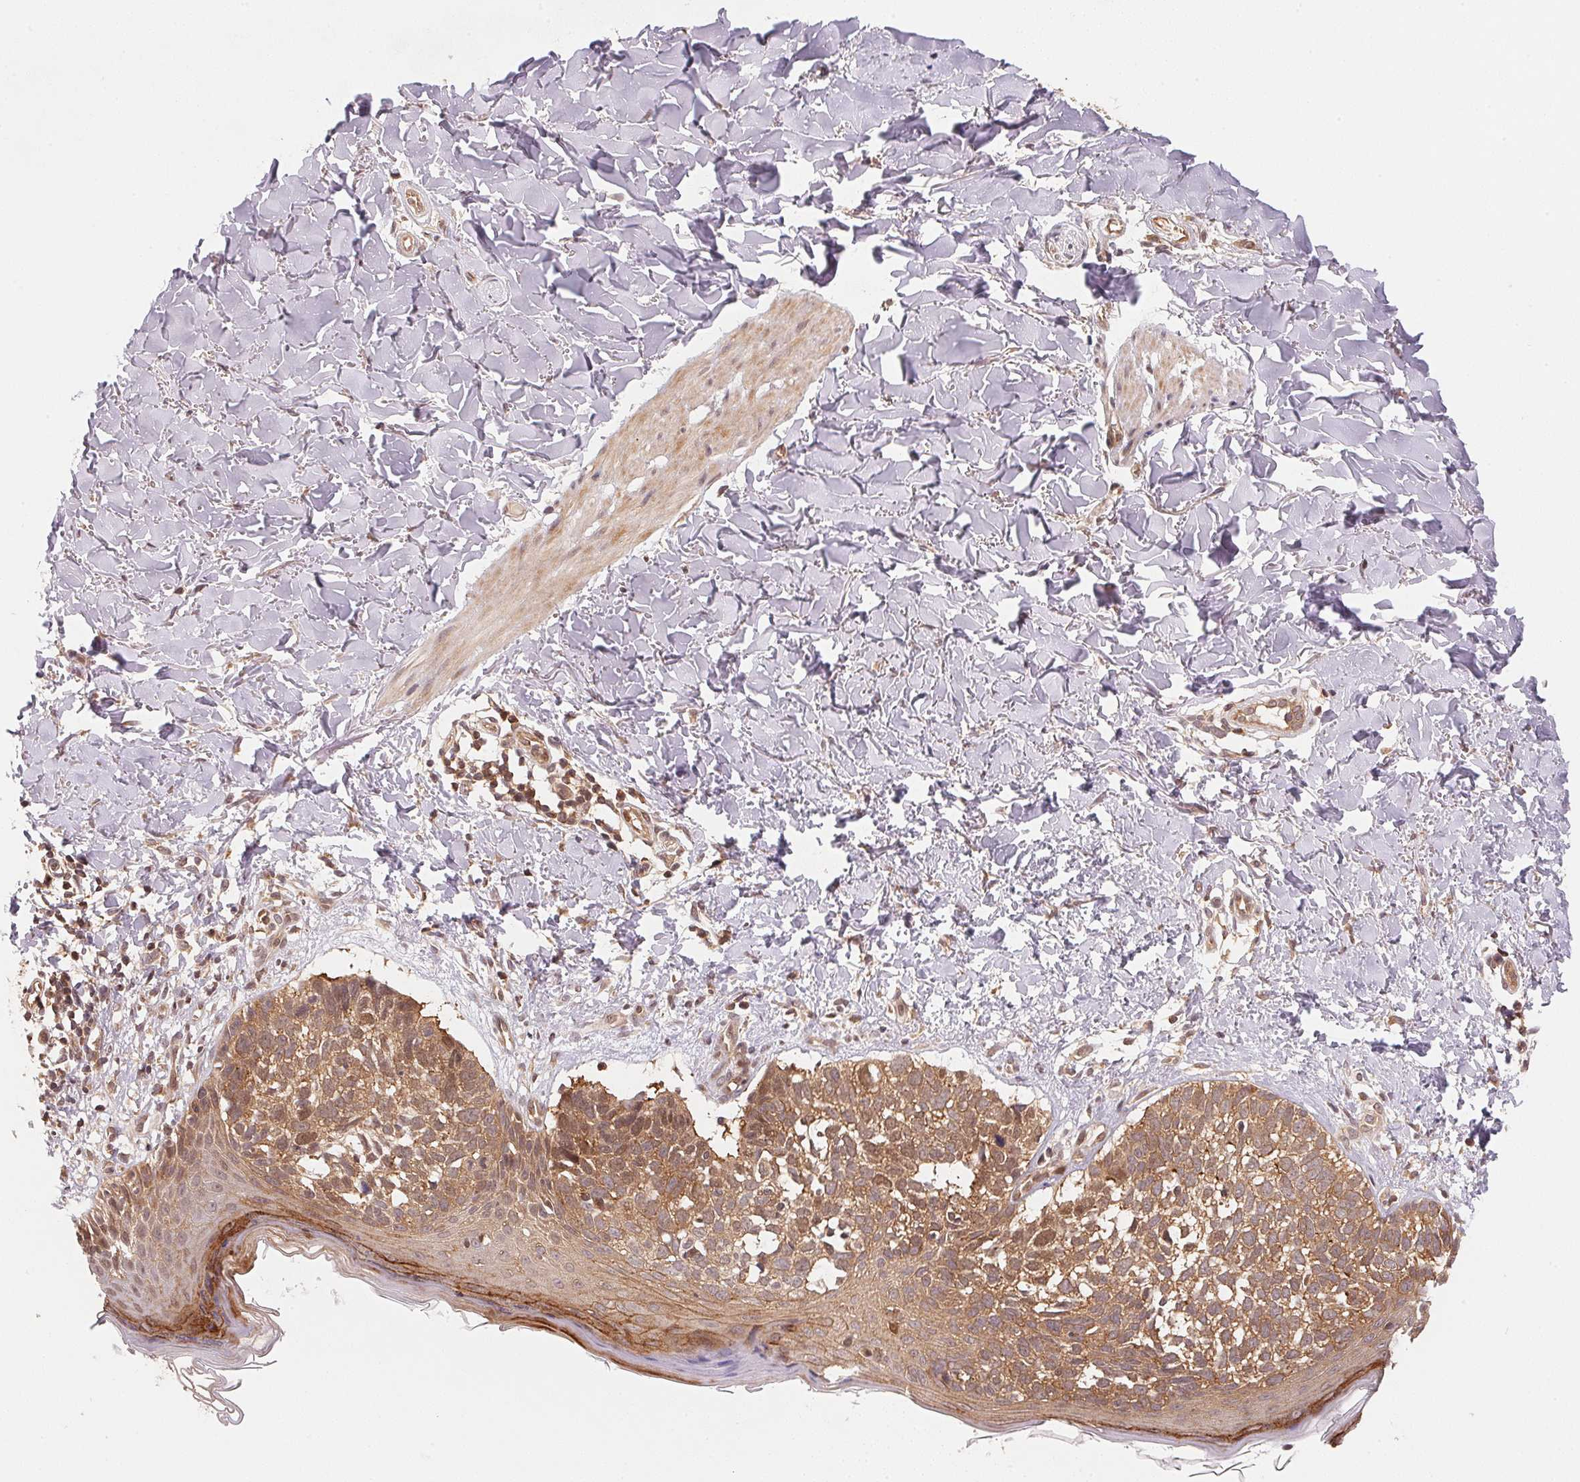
{"staining": {"intensity": "moderate", "quantity": ">75%", "location": "cytoplasmic/membranous,nuclear"}, "tissue": "skin cancer", "cell_type": "Tumor cells", "image_type": "cancer", "snomed": [{"axis": "morphology", "description": "Basal cell carcinoma"}, {"axis": "topography", "description": "Skin"}], "caption": "Skin basal cell carcinoma stained with a protein marker exhibits moderate staining in tumor cells.", "gene": "CCDC102B", "patient": {"sex": "female", "age": 45}}